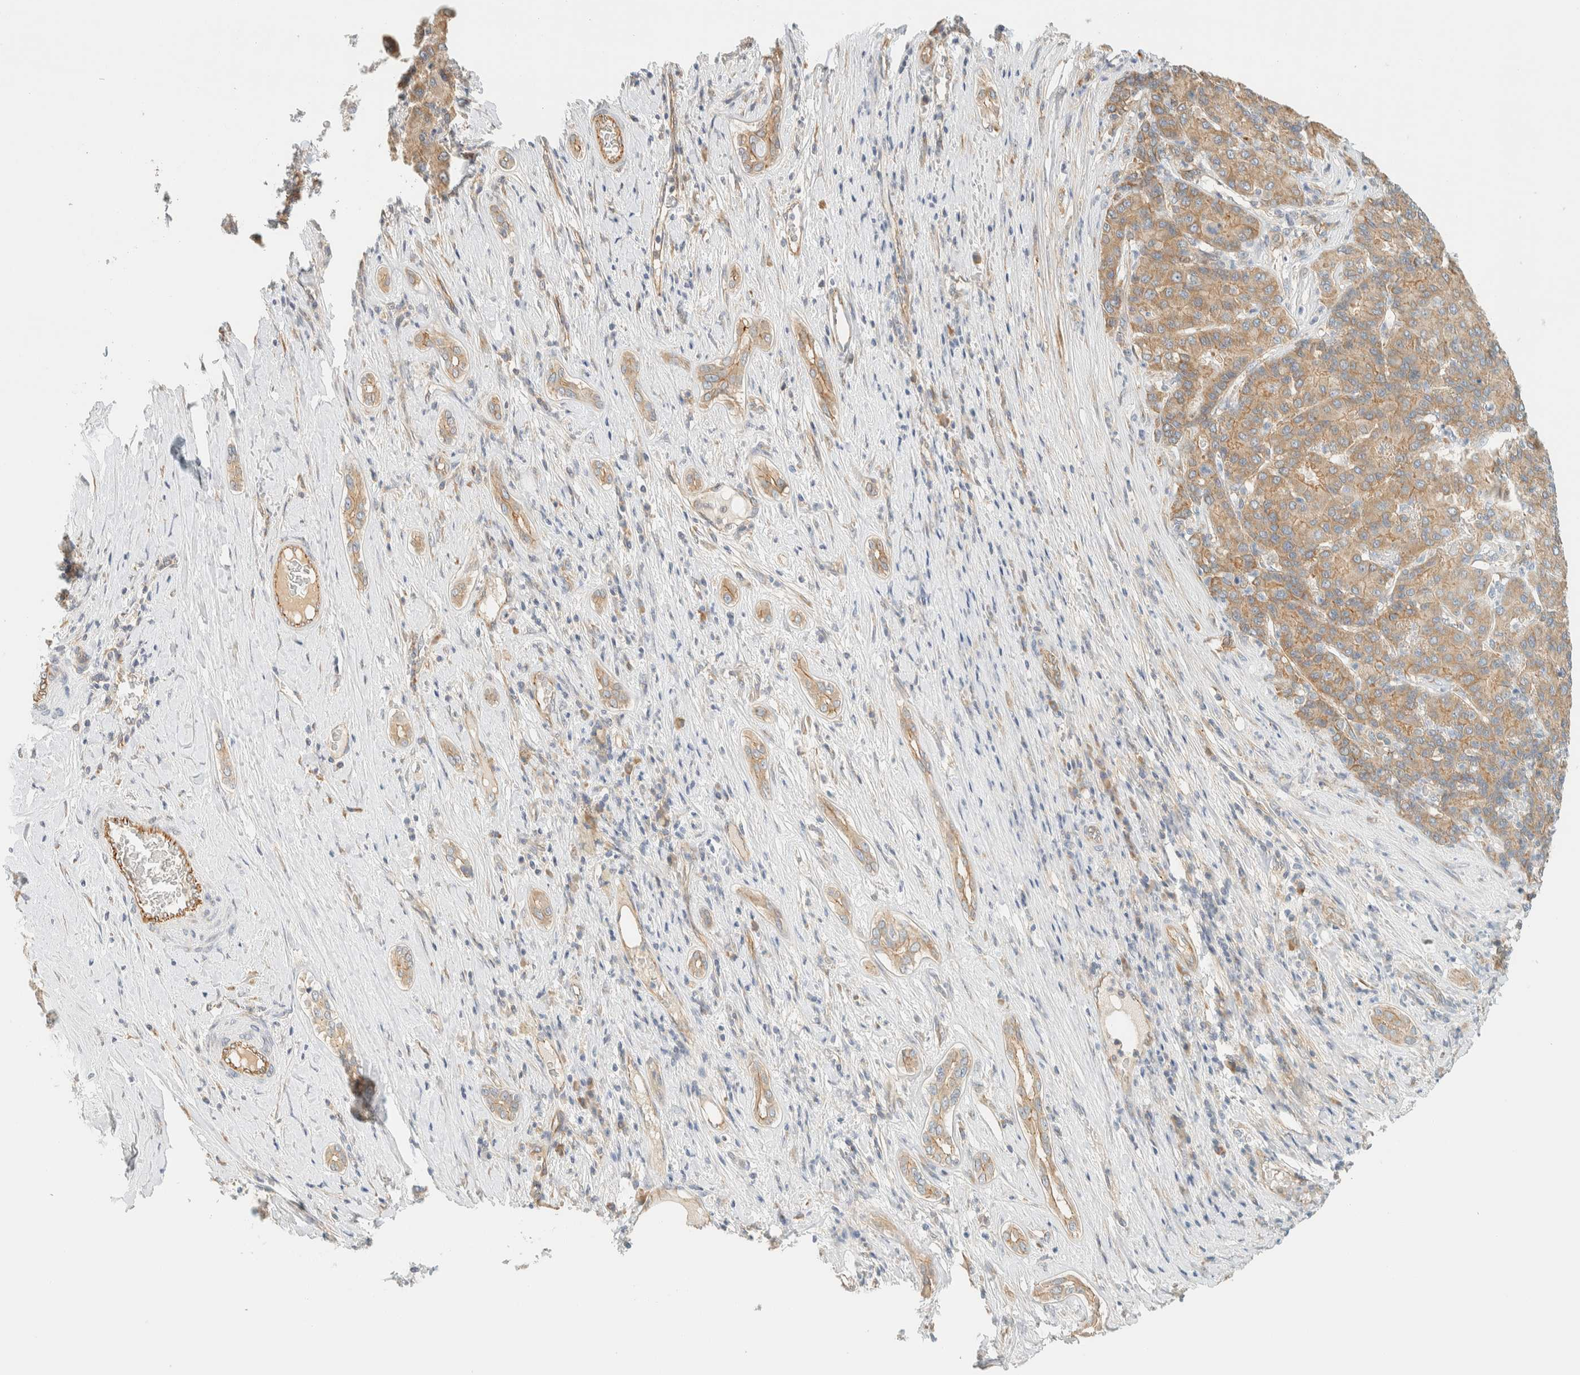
{"staining": {"intensity": "weak", "quantity": ">75%", "location": "cytoplasmic/membranous"}, "tissue": "liver cancer", "cell_type": "Tumor cells", "image_type": "cancer", "snomed": [{"axis": "morphology", "description": "Carcinoma, Hepatocellular, NOS"}, {"axis": "topography", "description": "Liver"}], "caption": "This is a micrograph of immunohistochemistry staining of liver hepatocellular carcinoma, which shows weak expression in the cytoplasmic/membranous of tumor cells.", "gene": "LIMA1", "patient": {"sex": "male", "age": 65}}